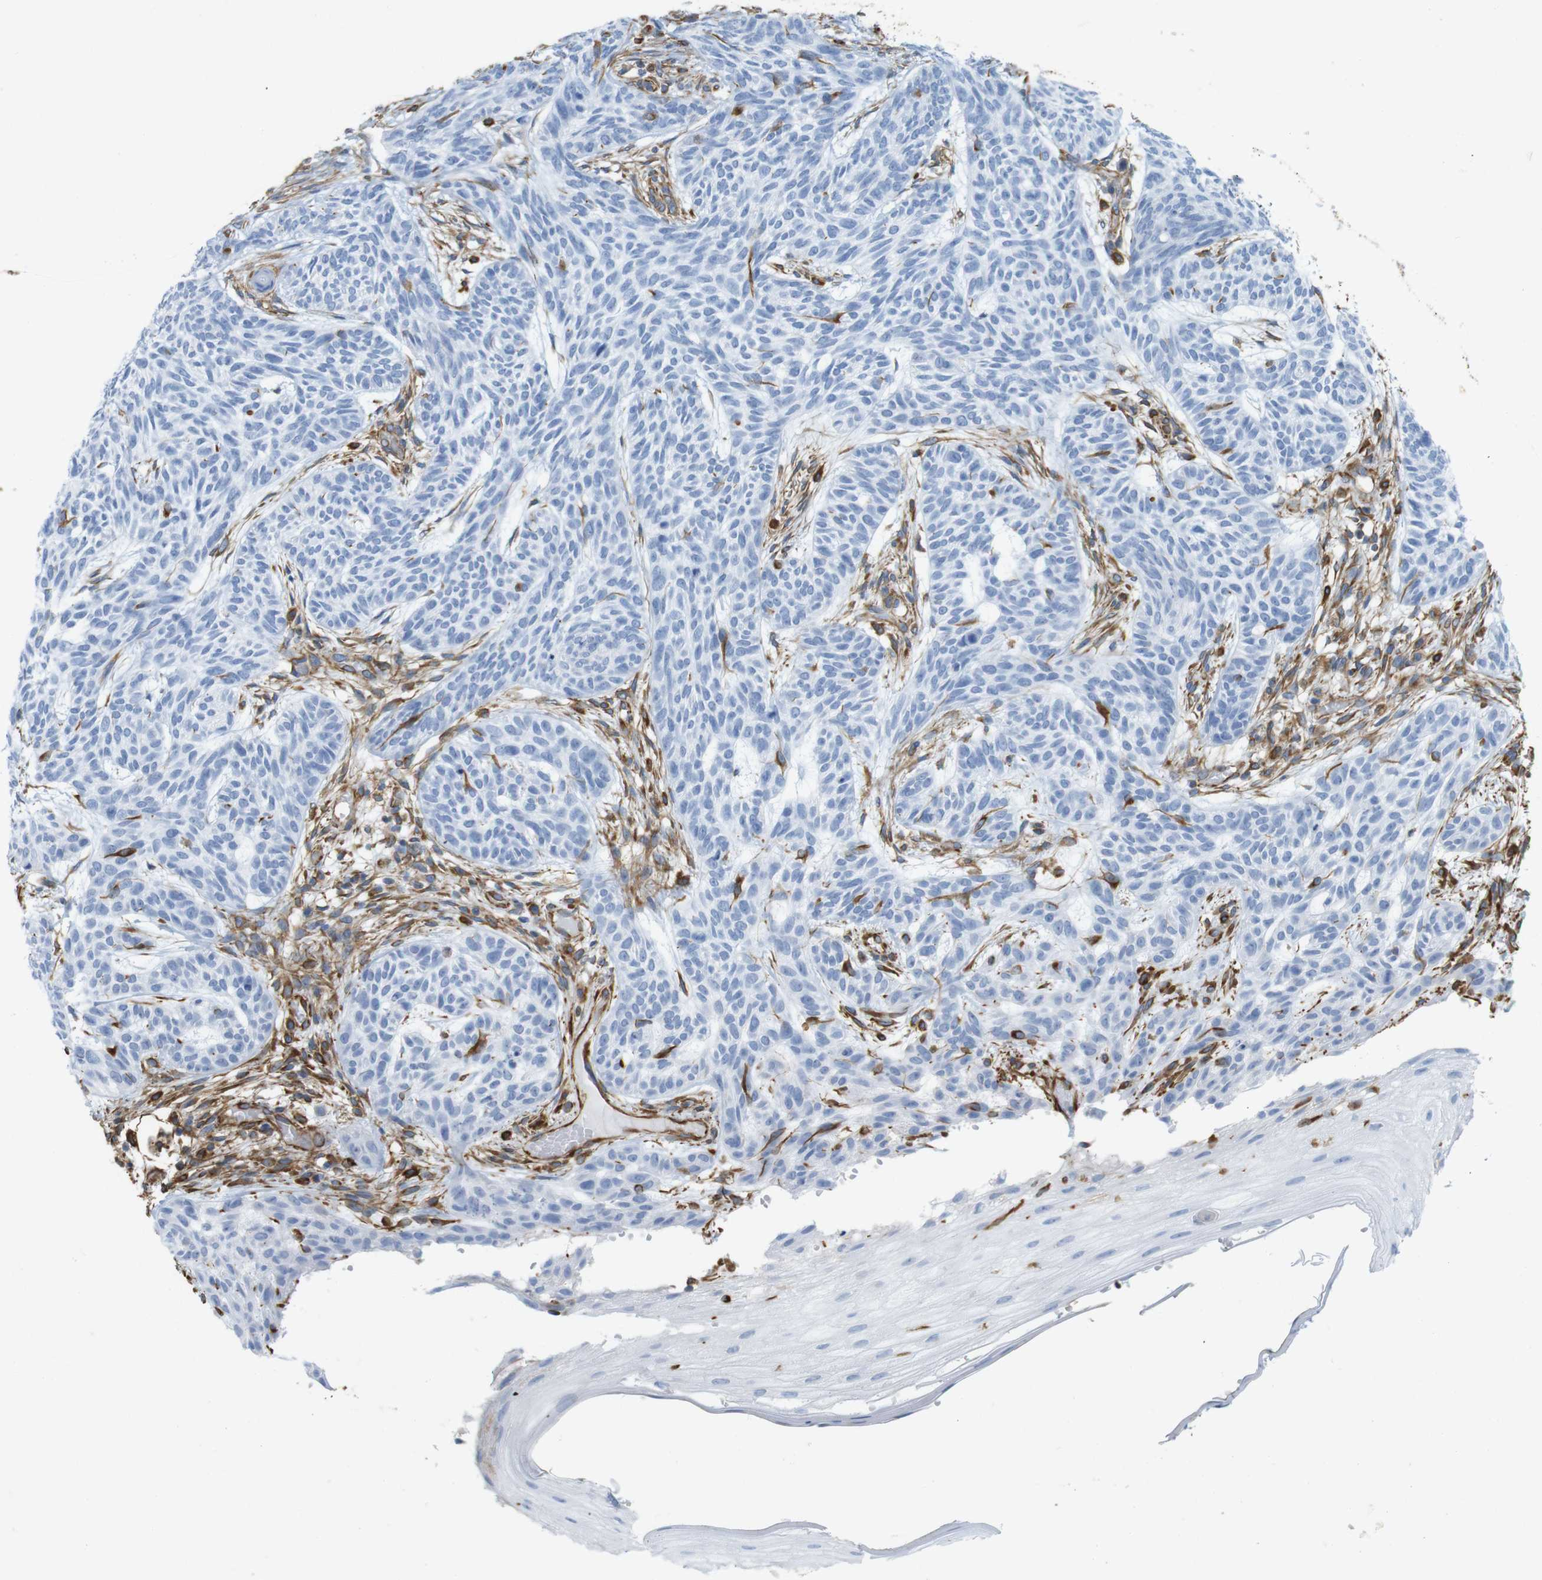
{"staining": {"intensity": "negative", "quantity": "none", "location": "none"}, "tissue": "skin cancer", "cell_type": "Tumor cells", "image_type": "cancer", "snomed": [{"axis": "morphology", "description": "Basal cell carcinoma"}, {"axis": "topography", "description": "Skin"}], "caption": "This is an immunohistochemistry micrograph of human skin cancer (basal cell carcinoma). There is no staining in tumor cells.", "gene": "MS4A10", "patient": {"sex": "female", "age": 59}}